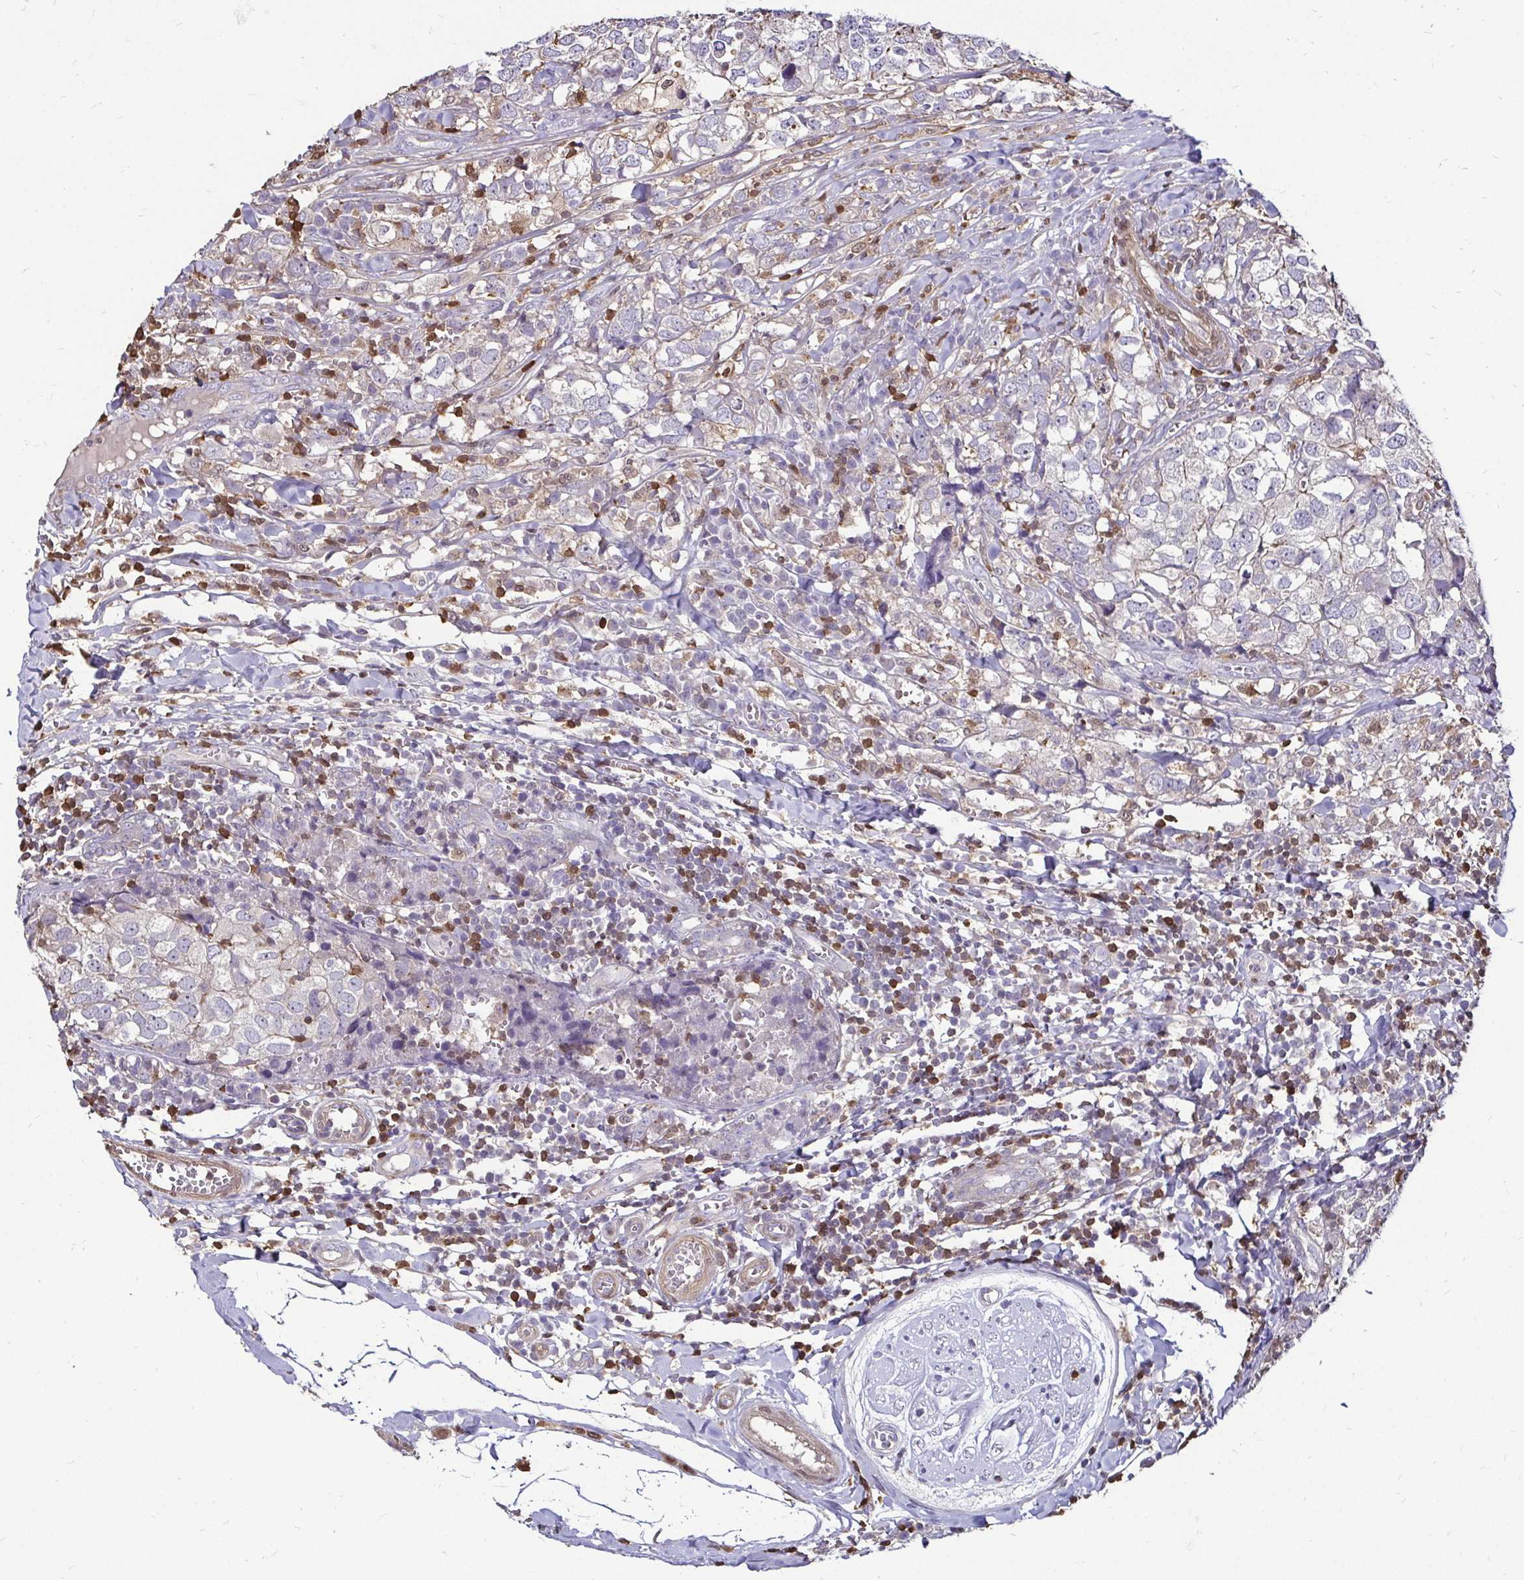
{"staining": {"intensity": "negative", "quantity": "none", "location": "none"}, "tissue": "breast cancer", "cell_type": "Tumor cells", "image_type": "cancer", "snomed": [{"axis": "morphology", "description": "Duct carcinoma"}, {"axis": "topography", "description": "Breast"}], "caption": "Breast cancer was stained to show a protein in brown. There is no significant positivity in tumor cells.", "gene": "ZFP1", "patient": {"sex": "female", "age": 30}}